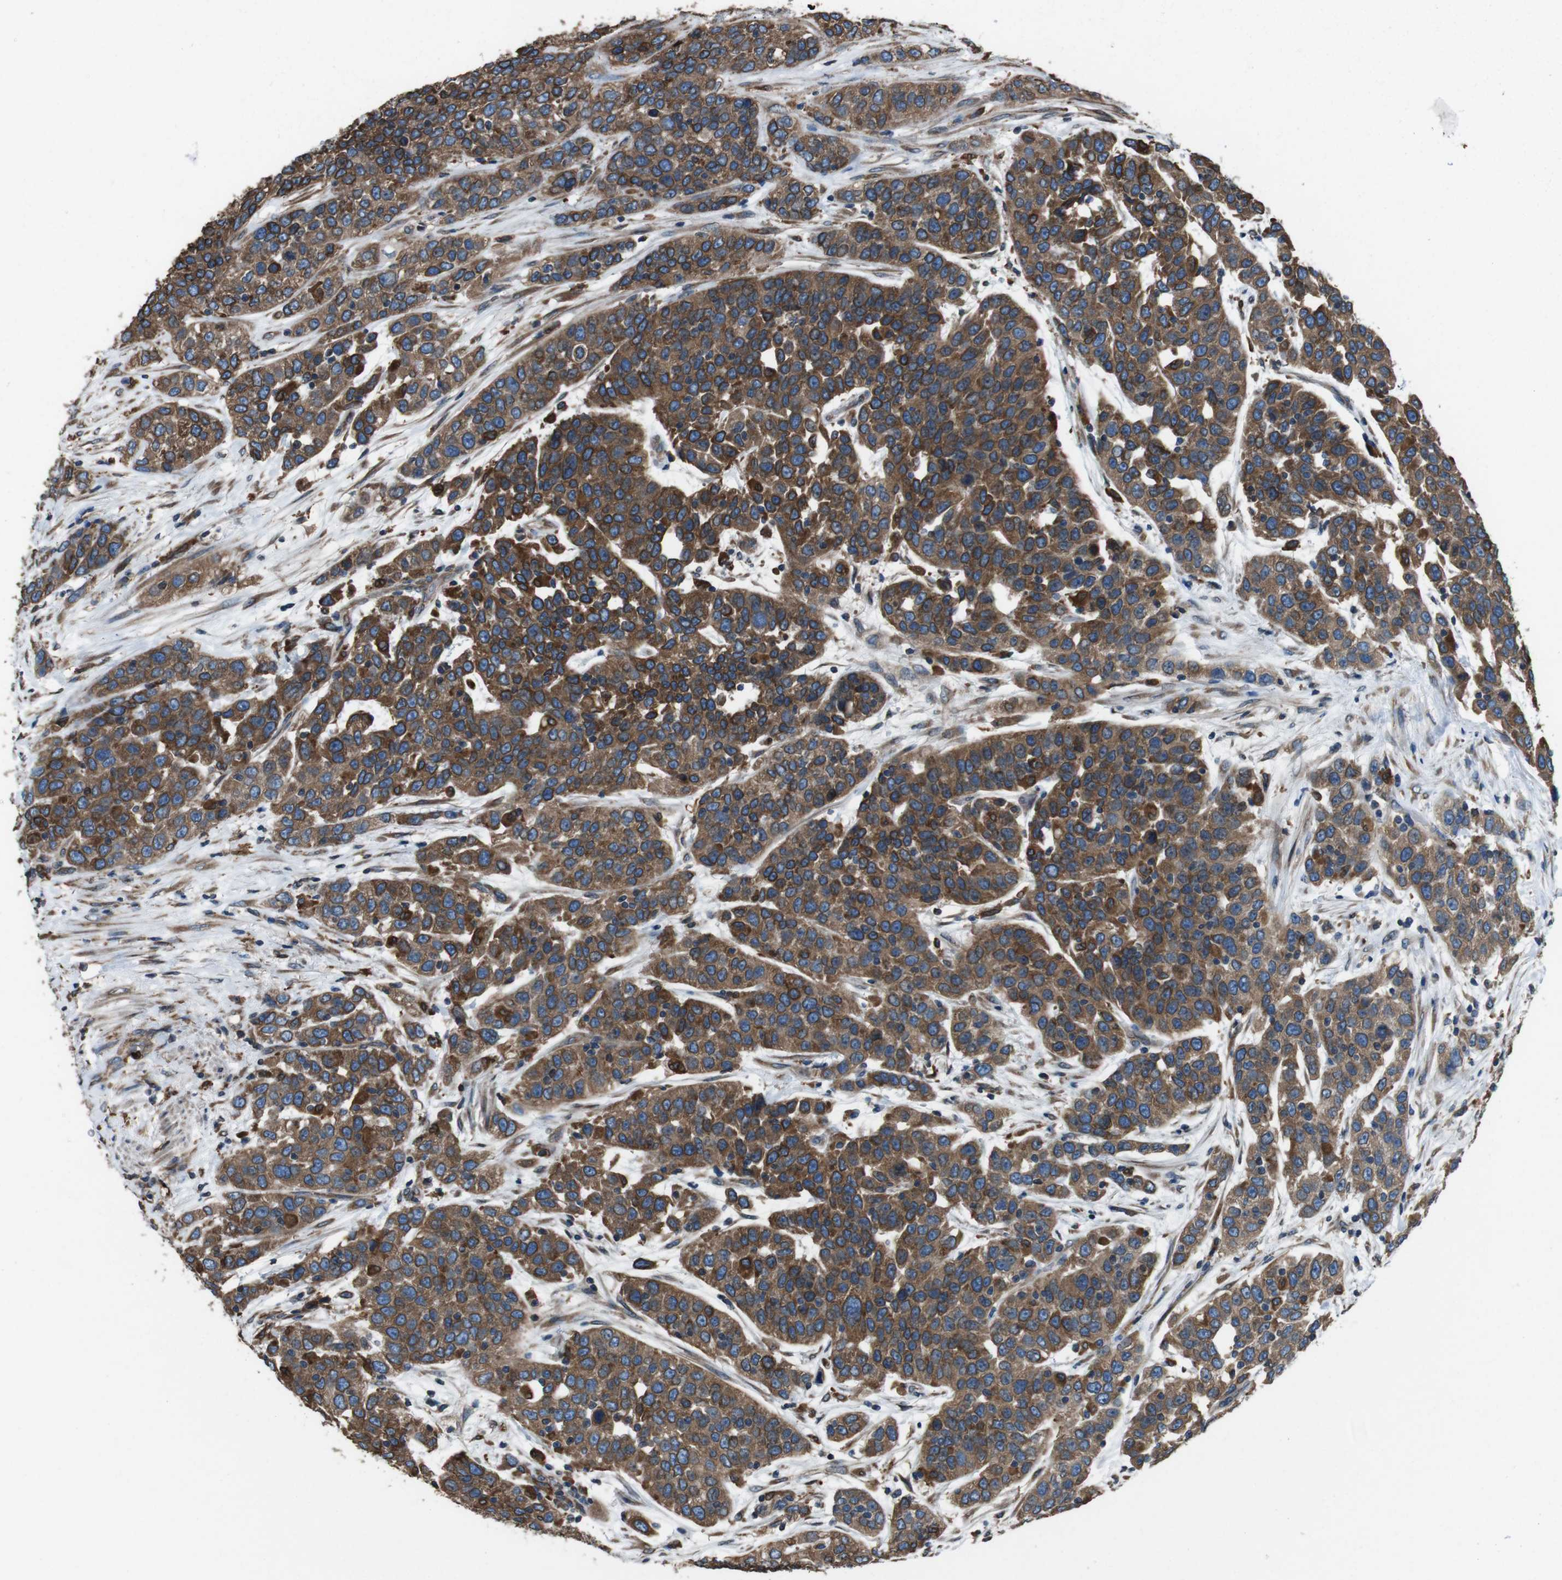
{"staining": {"intensity": "weak", "quantity": ">75%", "location": "cytoplasmic/membranous"}, "tissue": "urothelial cancer", "cell_type": "Tumor cells", "image_type": "cancer", "snomed": [{"axis": "morphology", "description": "Urothelial carcinoma, High grade"}, {"axis": "topography", "description": "Urinary bladder"}], "caption": "An IHC photomicrograph of neoplastic tissue is shown. Protein staining in brown shows weak cytoplasmic/membranous positivity in urothelial cancer within tumor cells.", "gene": "APMAP", "patient": {"sex": "female", "age": 80}}